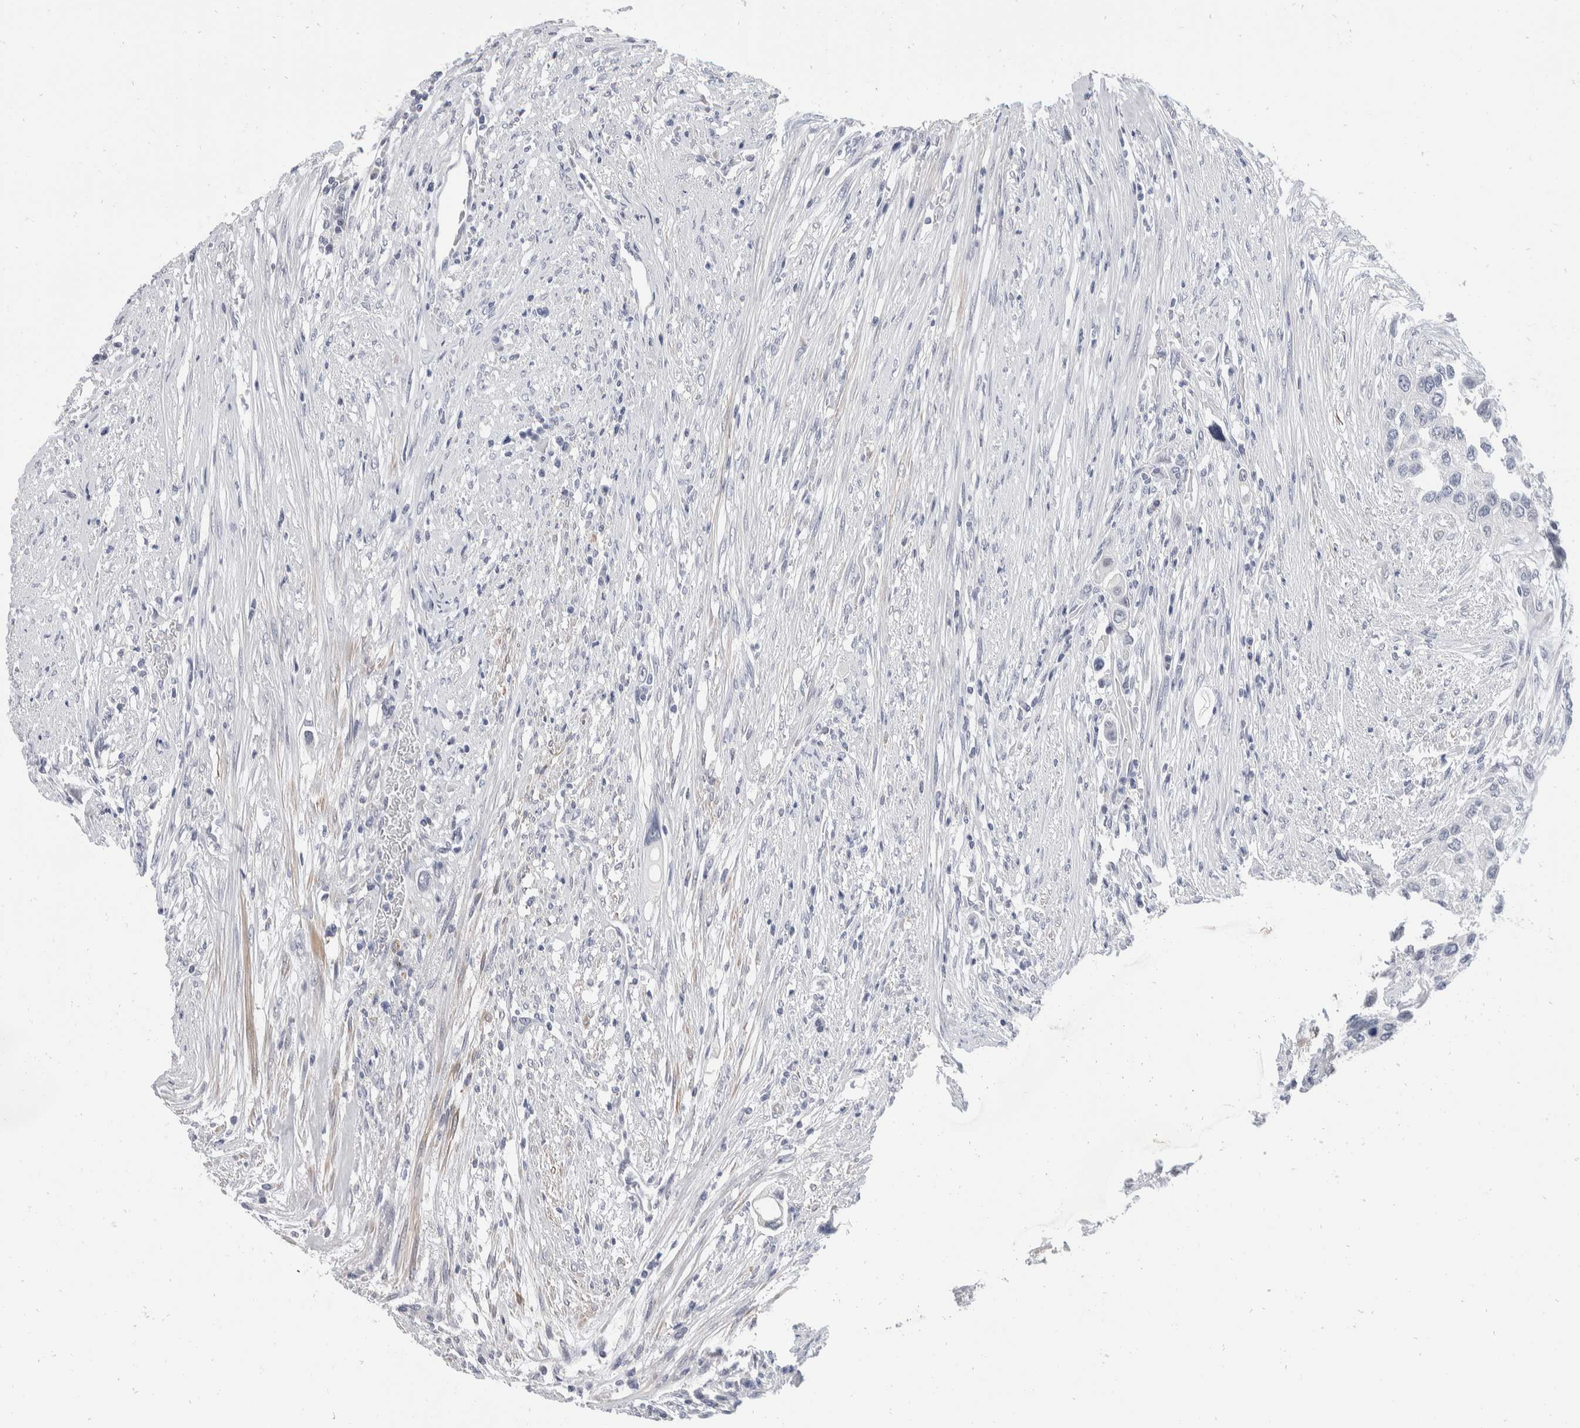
{"staining": {"intensity": "negative", "quantity": "none", "location": "none"}, "tissue": "urothelial cancer", "cell_type": "Tumor cells", "image_type": "cancer", "snomed": [{"axis": "morphology", "description": "Urothelial carcinoma, High grade"}, {"axis": "topography", "description": "Urinary bladder"}], "caption": "This is a photomicrograph of immunohistochemistry staining of urothelial cancer, which shows no staining in tumor cells.", "gene": "CATSPERD", "patient": {"sex": "female", "age": 56}}